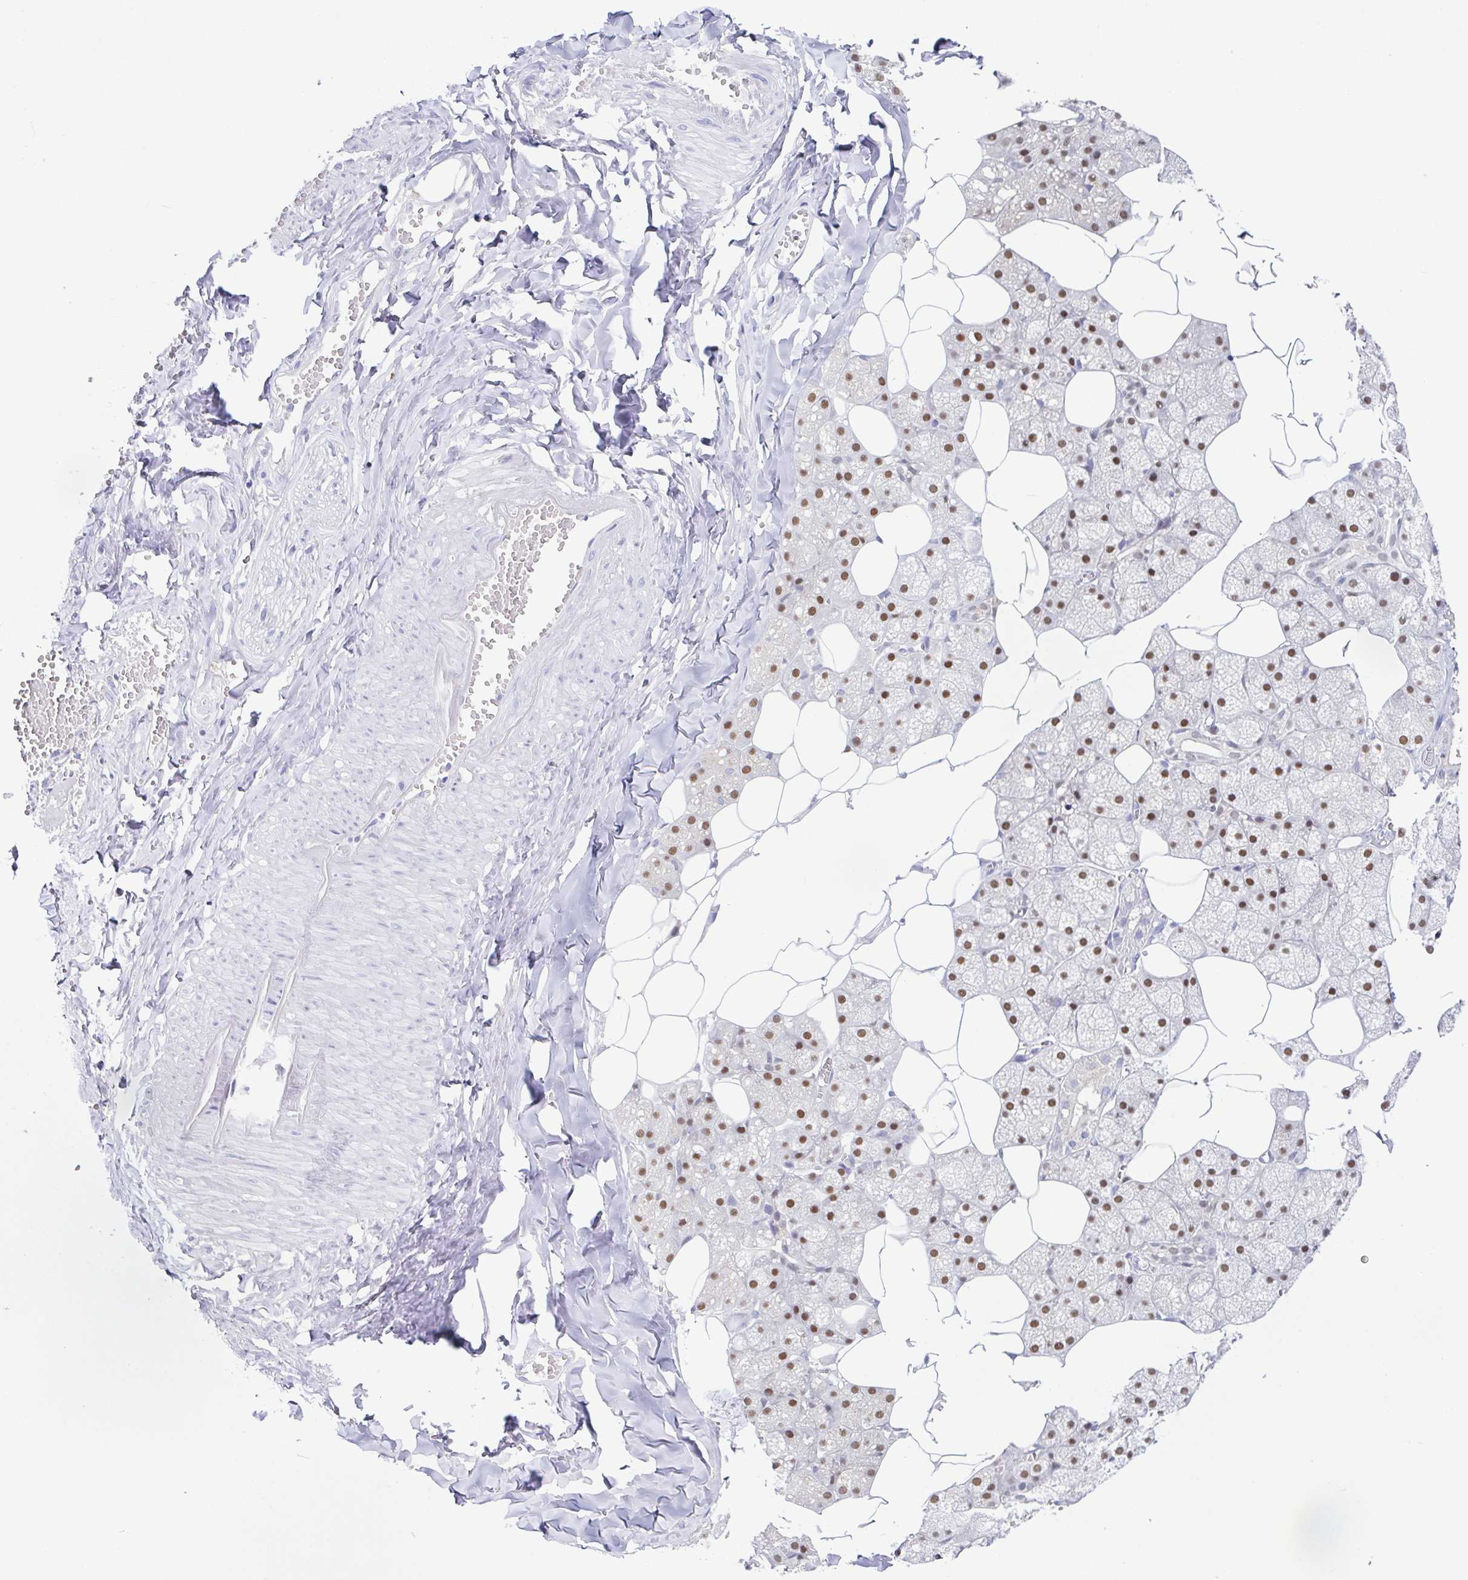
{"staining": {"intensity": "strong", "quantity": "25%-75%", "location": "nuclear"}, "tissue": "salivary gland", "cell_type": "Glandular cells", "image_type": "normal", "snomed": [{"axis": "morphology", "description": "Normal tissue, NOS"}, {"axis": "topography", "description": "Salivary gland"}, {"axis": "topography", "description": "Peripheral nerve tissue"}], "caption": "High-power microscopy captured an IHC micrograph of unremarkable salivary gland, revealing strong nuclear positivity in about 25%-75% of glandular cells. (Stains: DAB in brown, nuclei in blue, Microscopy: brightfield microscopy at high magnification).", "gene": "UBE2Q1", "patient": {"sex": "male", "age": 38}}